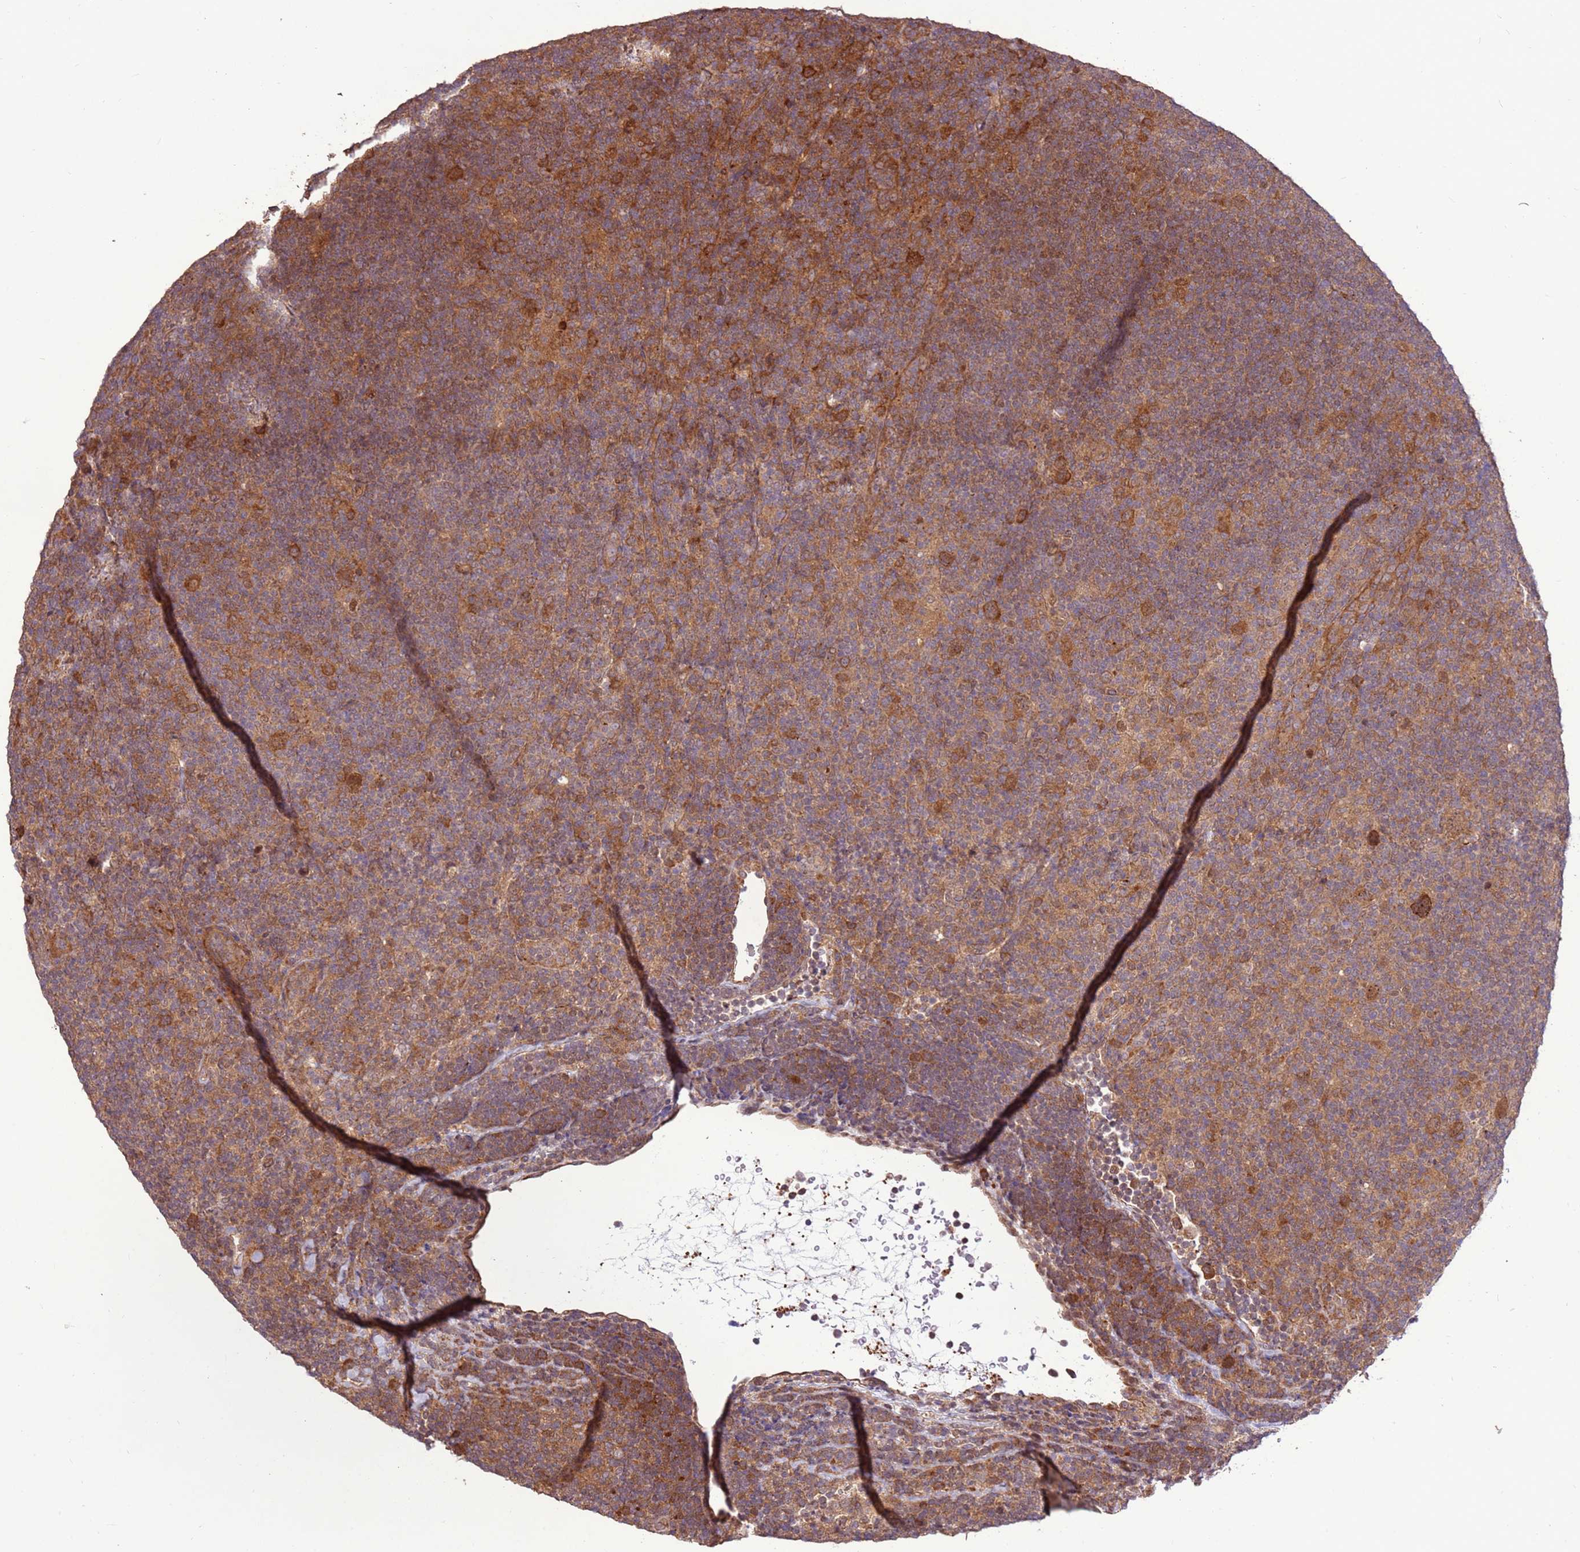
{"staining": {"intensity": "moderate", "quantity": ">75%", "location": "cytoplasmic/membranous"}, "tissue": "lymphoma", "cell_type": "Tumor cells", "image_type": "cancer", "snomed": [{"axis": "morphology", "description": "Hodgkin's disease, NOS"}, {"axis": "topography", "description": "Lymph node"}], "caption": "Hodgkin's disease tissue demonstrates moderate cytoplasmic/membranous positivity in about >75% of tumor cells", "gene": "CCDC112", "patient": {"sex": "female", "age": 57}}